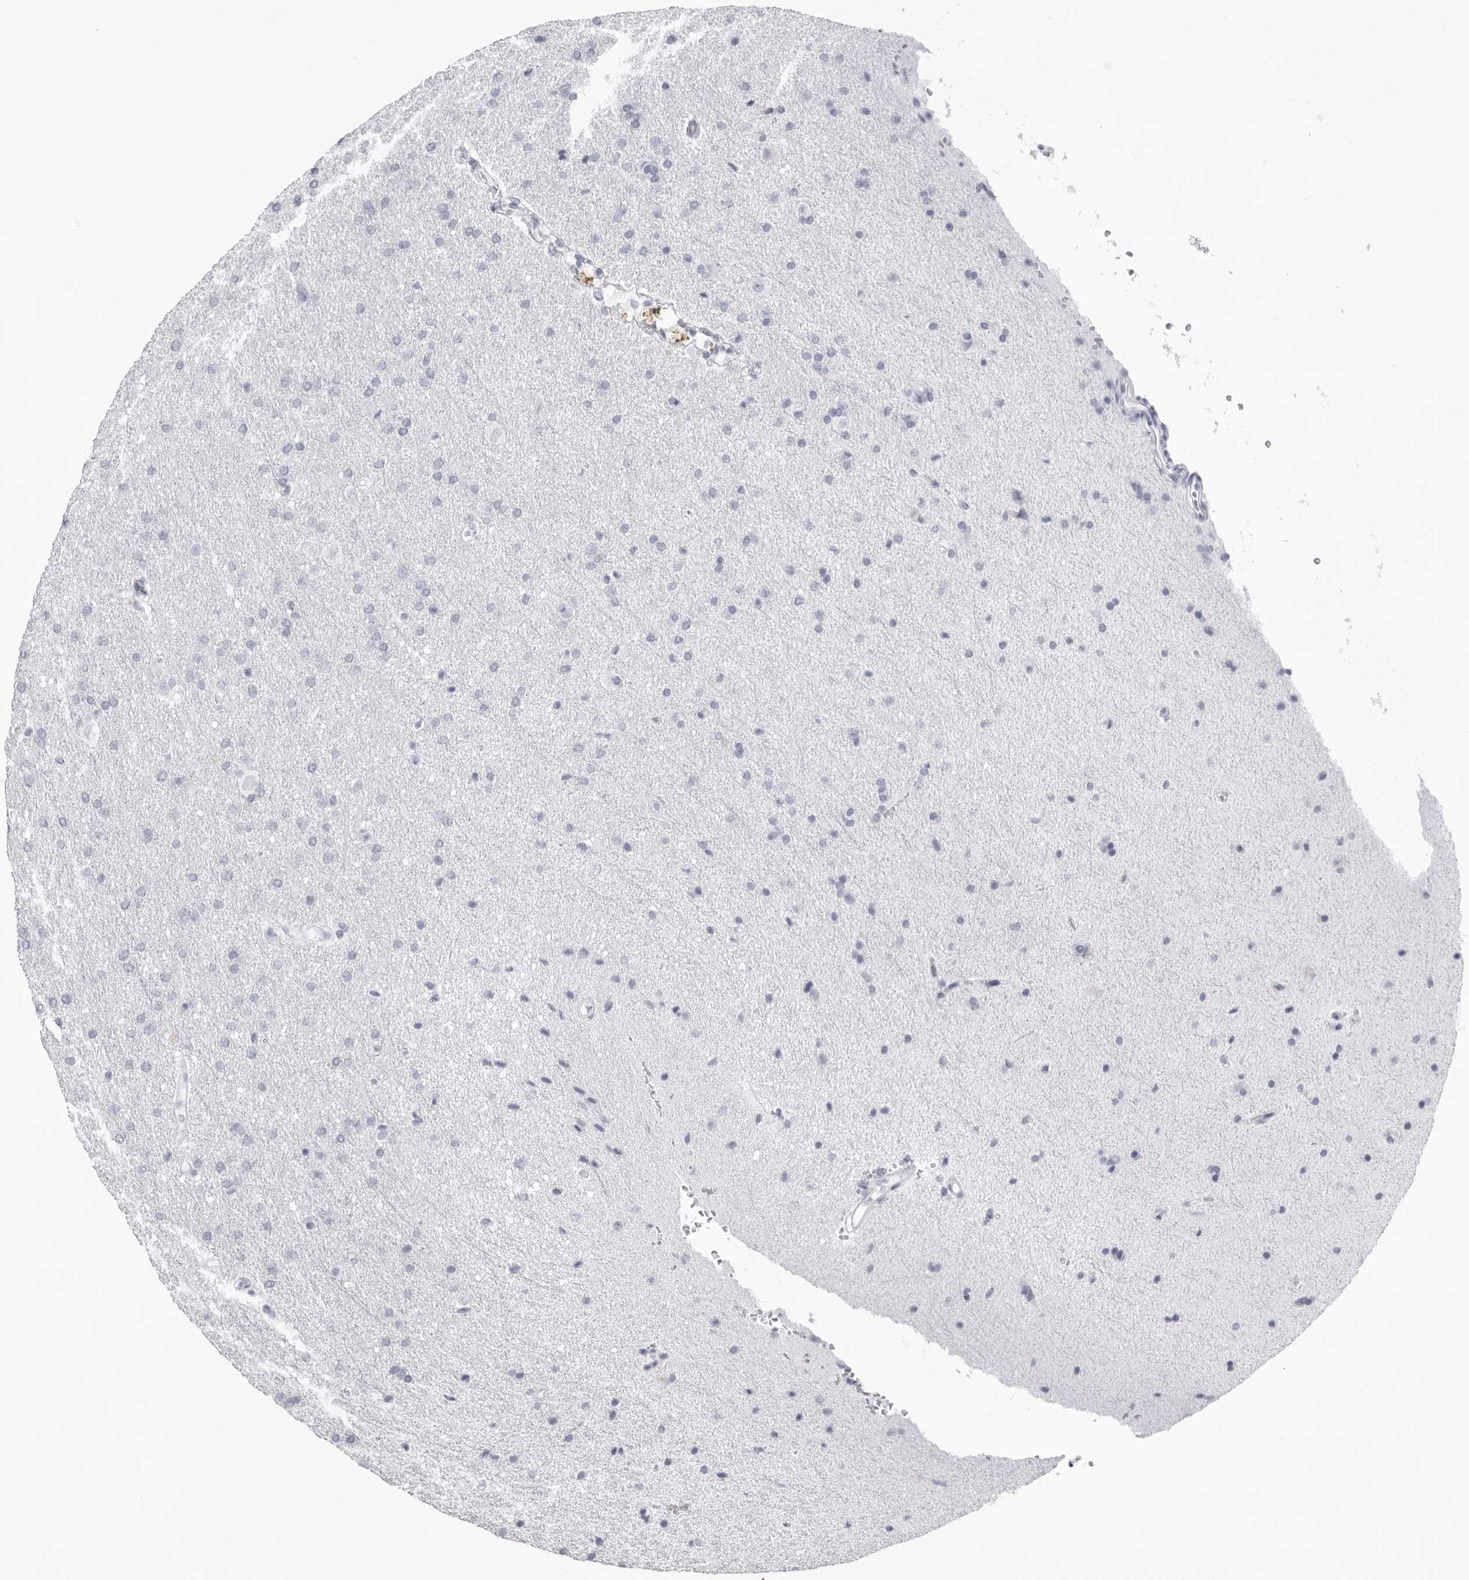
{"staining": {"intensity": "negative", "quantity": "none", "location": "none"}, "tissue": "glioma", "cell_type": "Tumor cells", "image_type": "cancer", "snomed": [{"axis": "morphology", "description": "Glioma, malignant, Low grade"}, {"axis": "topography", "description": "Brain"}], "caption": "The histopathology image demonstrates no significant staining in tumor cells of malignant glioma (low-grade). (Stains: DAB (3,3'-diaminobenzidine) immunohistochemistry (IHC) with hematoxylin counter stain, Microscopy: brightfield microscopy at high magnification).", "gene": "KLK9", "patient": {"sex": "female", "age": 37}}